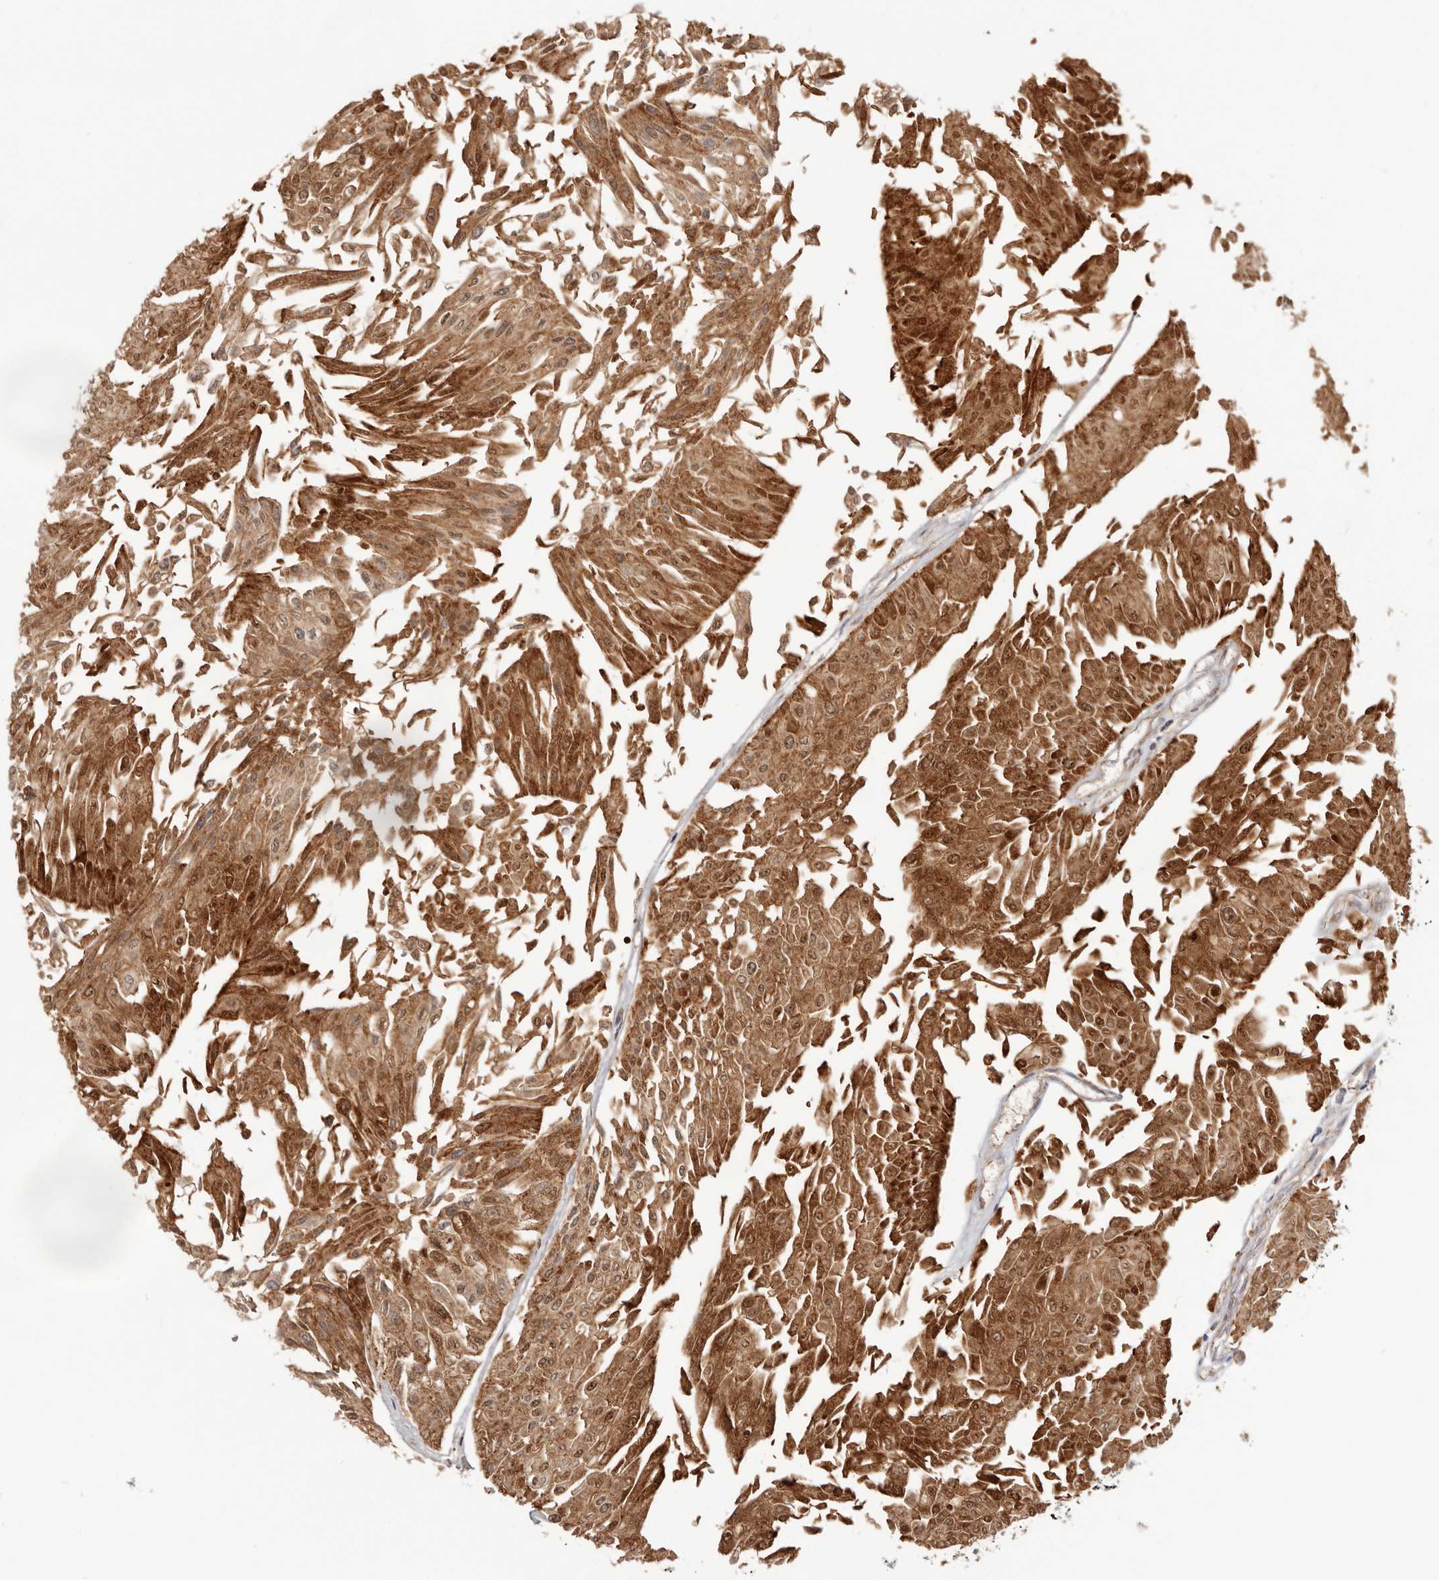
{"staining": {"intensity": "moderate", "quantity": ">75%", "location": "cytoplasmic/membranous"}, "tissue": "urothelial cancer", "cell_type": "Tumor cells", "image_type": "cancer", "snomed": [{"axis": "morphology", "description": "Urothelial carcinoma, Low grade"}, {"axis": "topography", "description": "Urinary bladder"}], "caption": "Moderate cytoplasmic/membranous expression is present in approximately >75% of tumor cells in urothelial cancer.", "gene": "RNF213", "patient": {"sex": "male", "age": 67}}